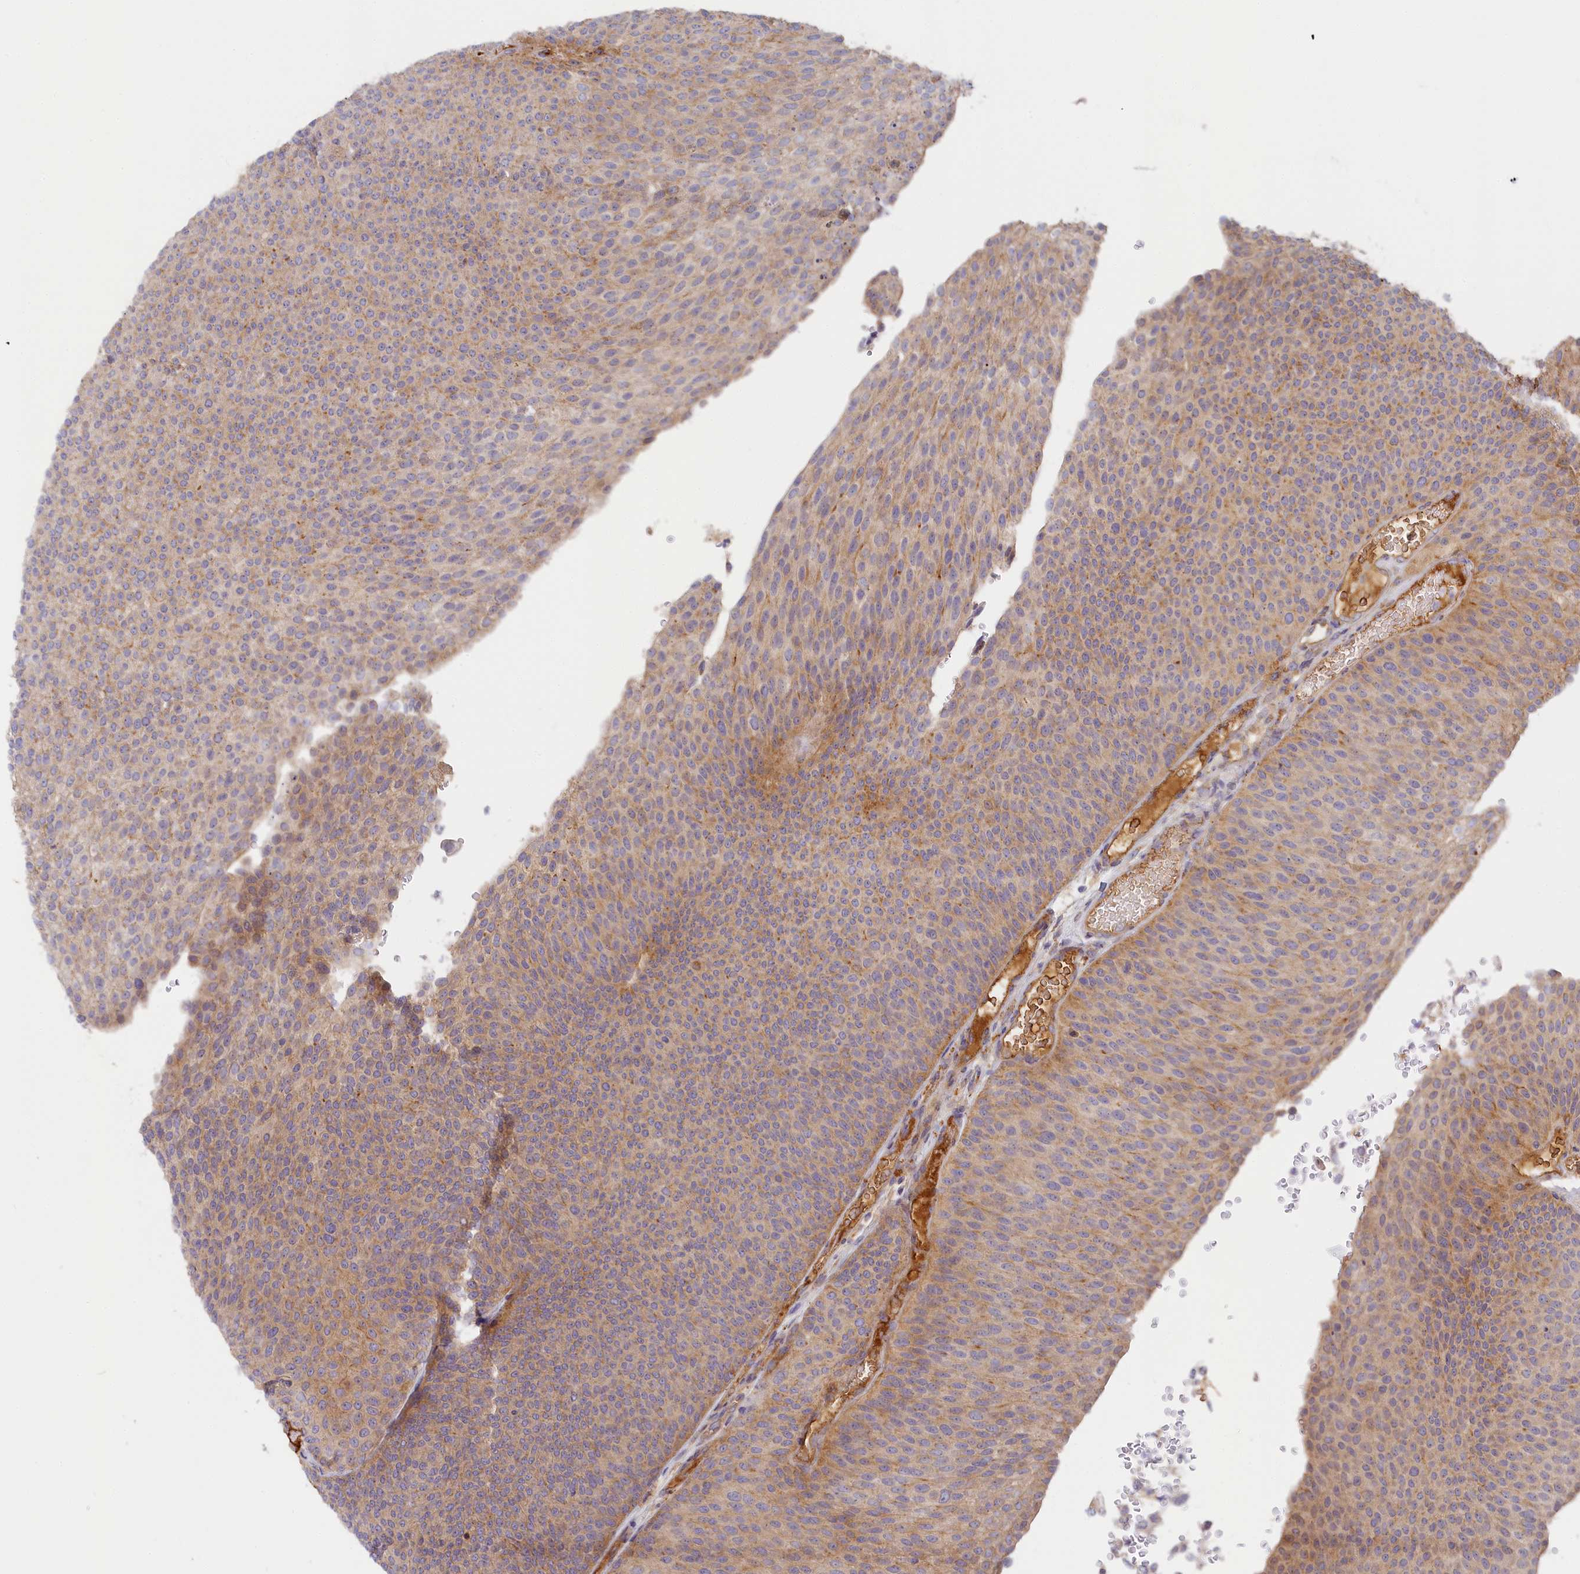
{"staining": {"intensity": "weak", "quantity": "25%-75%", "location": "cytoplasmic/membranous"}, "tissue": "urothelial cancer", "cell_type": "Tumor cells", "image_type": "cancer", "snomed": [{"axis": "morphology", "description": "Urothelial carcinoma, High grade"}, {"axis": "topography", "description": "Urinary bladder"}], "caption": "A low amount of weak cytoplasmic/membranous expression is identified in about 25%-75% of tumor cells in urothelial cancer tissue.", "gene": "STX16", "patient": {"sex": "female", "age": 79}}